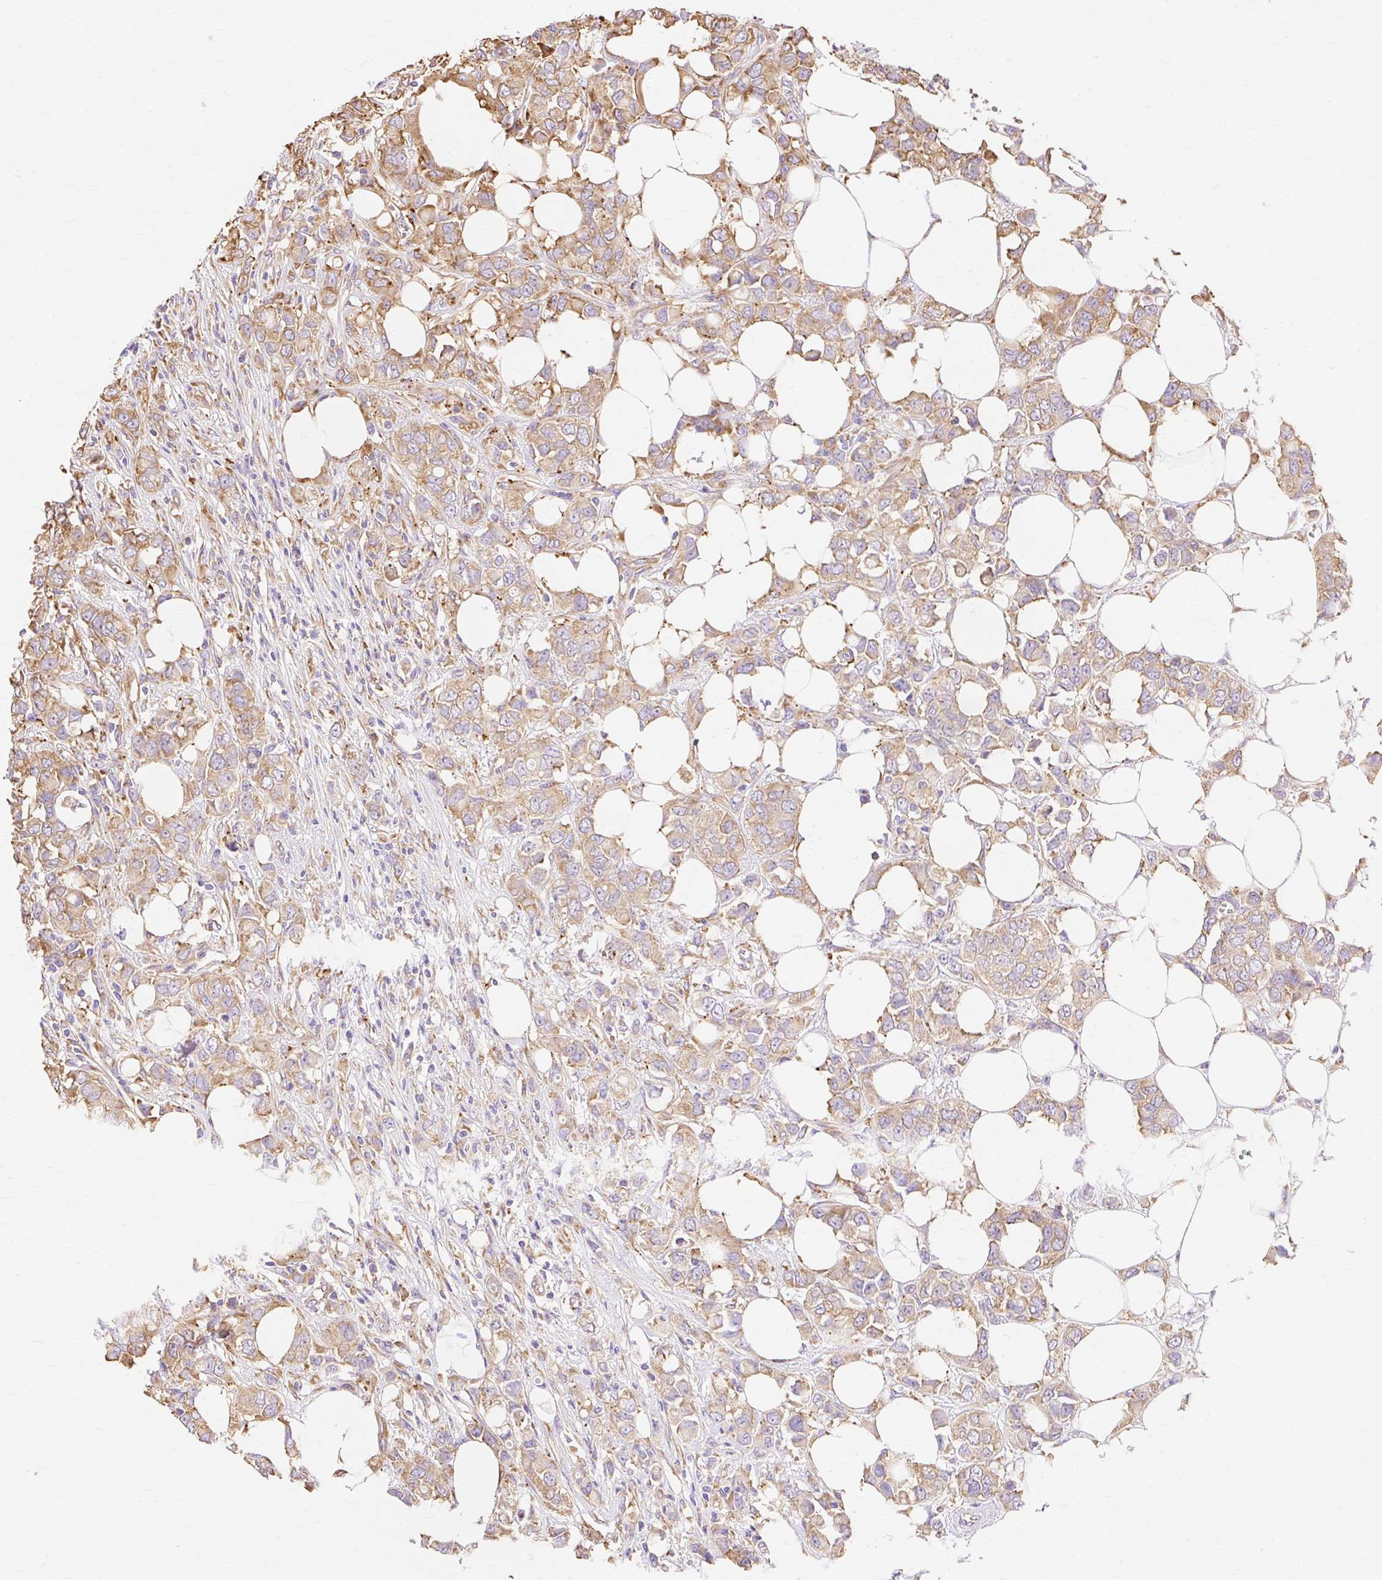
{"staining": {"intensity": "moderate", "quantity": ">75%", "location": "cytoplasmic/membranous"}, "tissue": "breast cancer", "cell_type": "Tumor cells", "image_type": "cancer", "snomed": [{"axis": "morphology", "description": "Lobular carcinoma"}, {"axis": "topography", "description": "Breast"}], "caption": "This is a micrograph of immunohistochemistry staining of breast cancer, which shows moderate staining in the cytoplasmic/membranous of tumor cells.", "gene": "RPS17", "patient": {"sex": "female", "age": 91}}